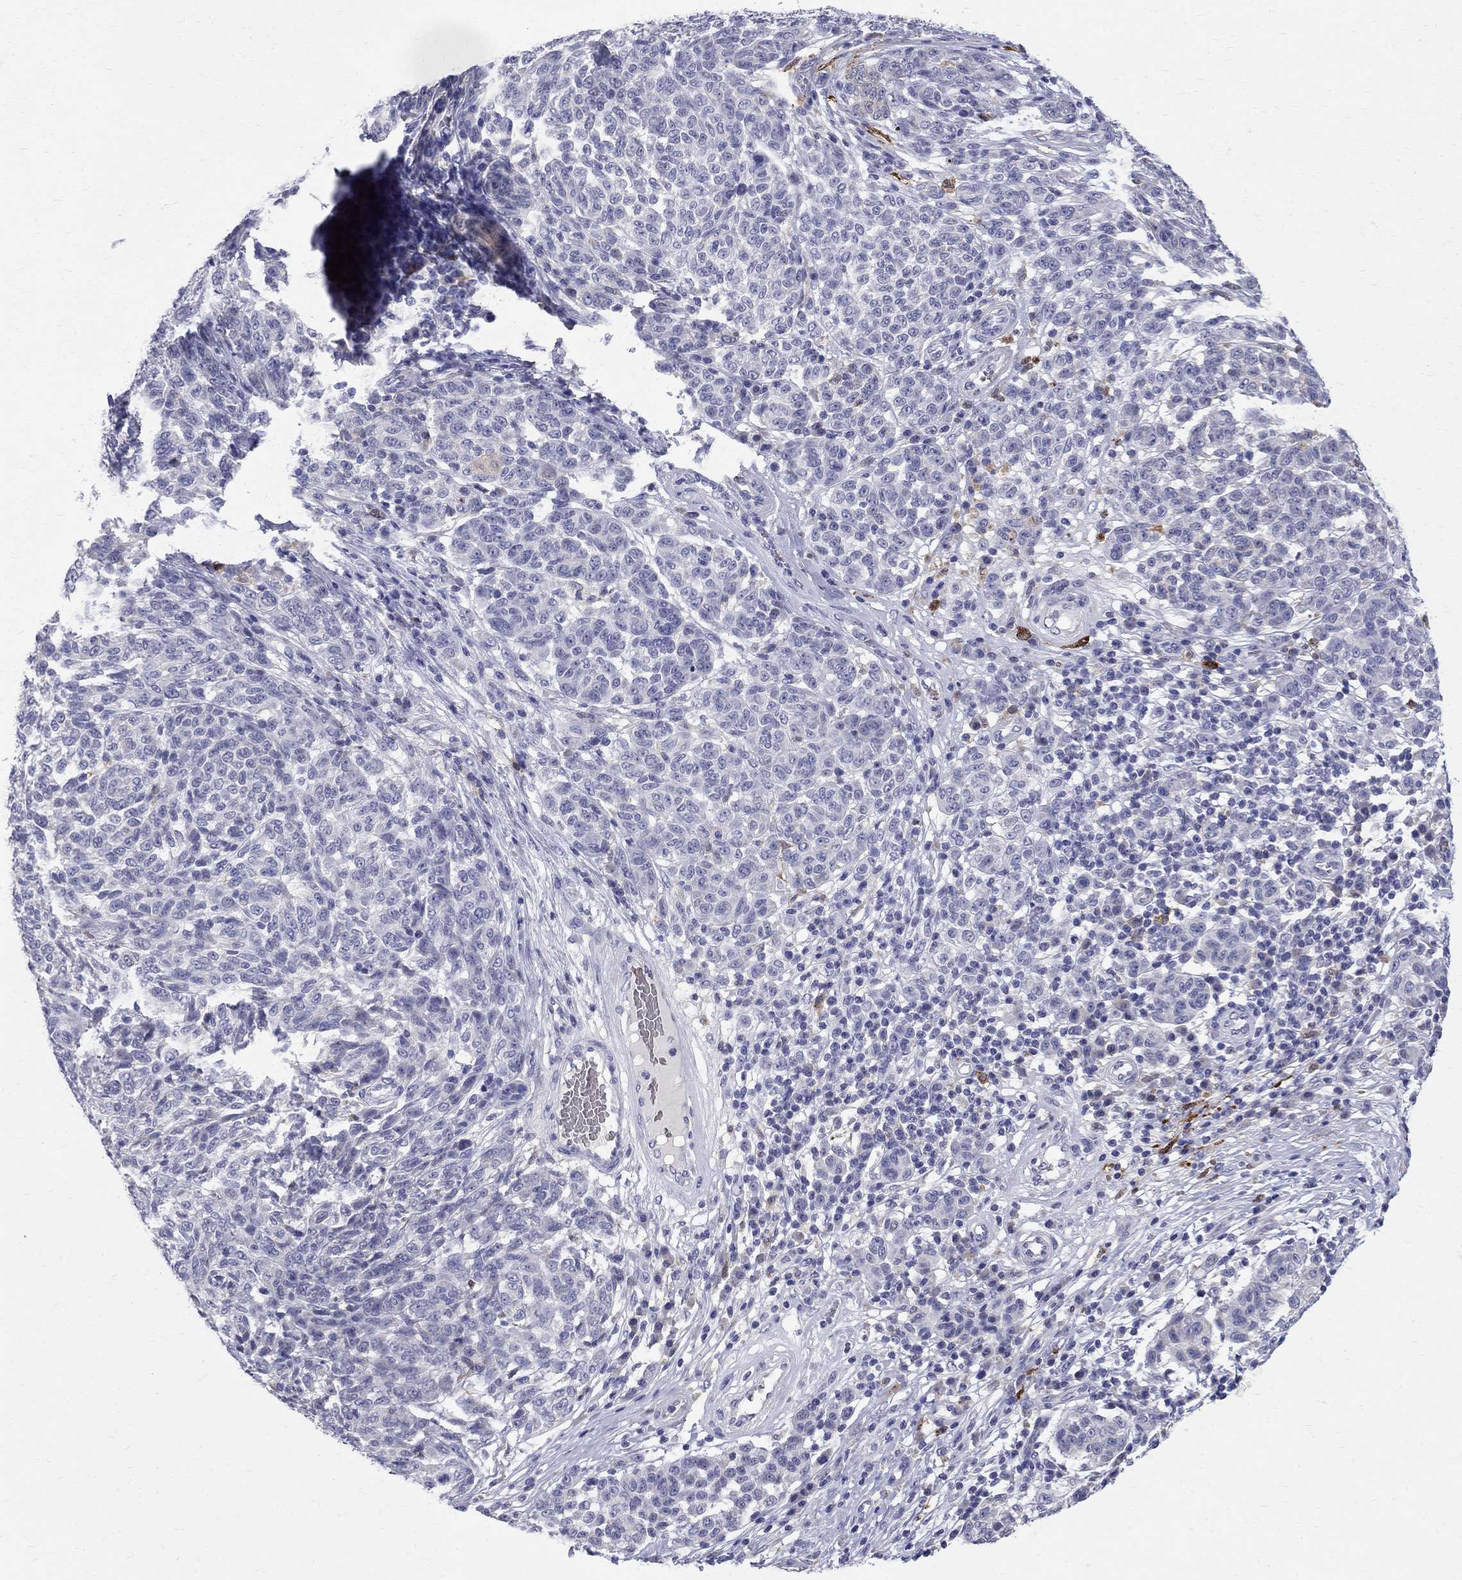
{"staining": {"intensity": "negative", "quantity": "none", "location": "none"}, "tissue": "melanoma", "cell_type": "Tumor cells", "image_type": "cancer", "snomed": [{"axis": "morphology", "description": "Malignant melanoma, NOS"}, {"axis": "topography", "description": "Skin"}], "caption": "Protein analysis of melanoma displays no significant staining in tumor cells. (DAB immunohistochemistry, high magnification).", "gene": "AGER", "patient": {"sex": "male", "age": 59}}